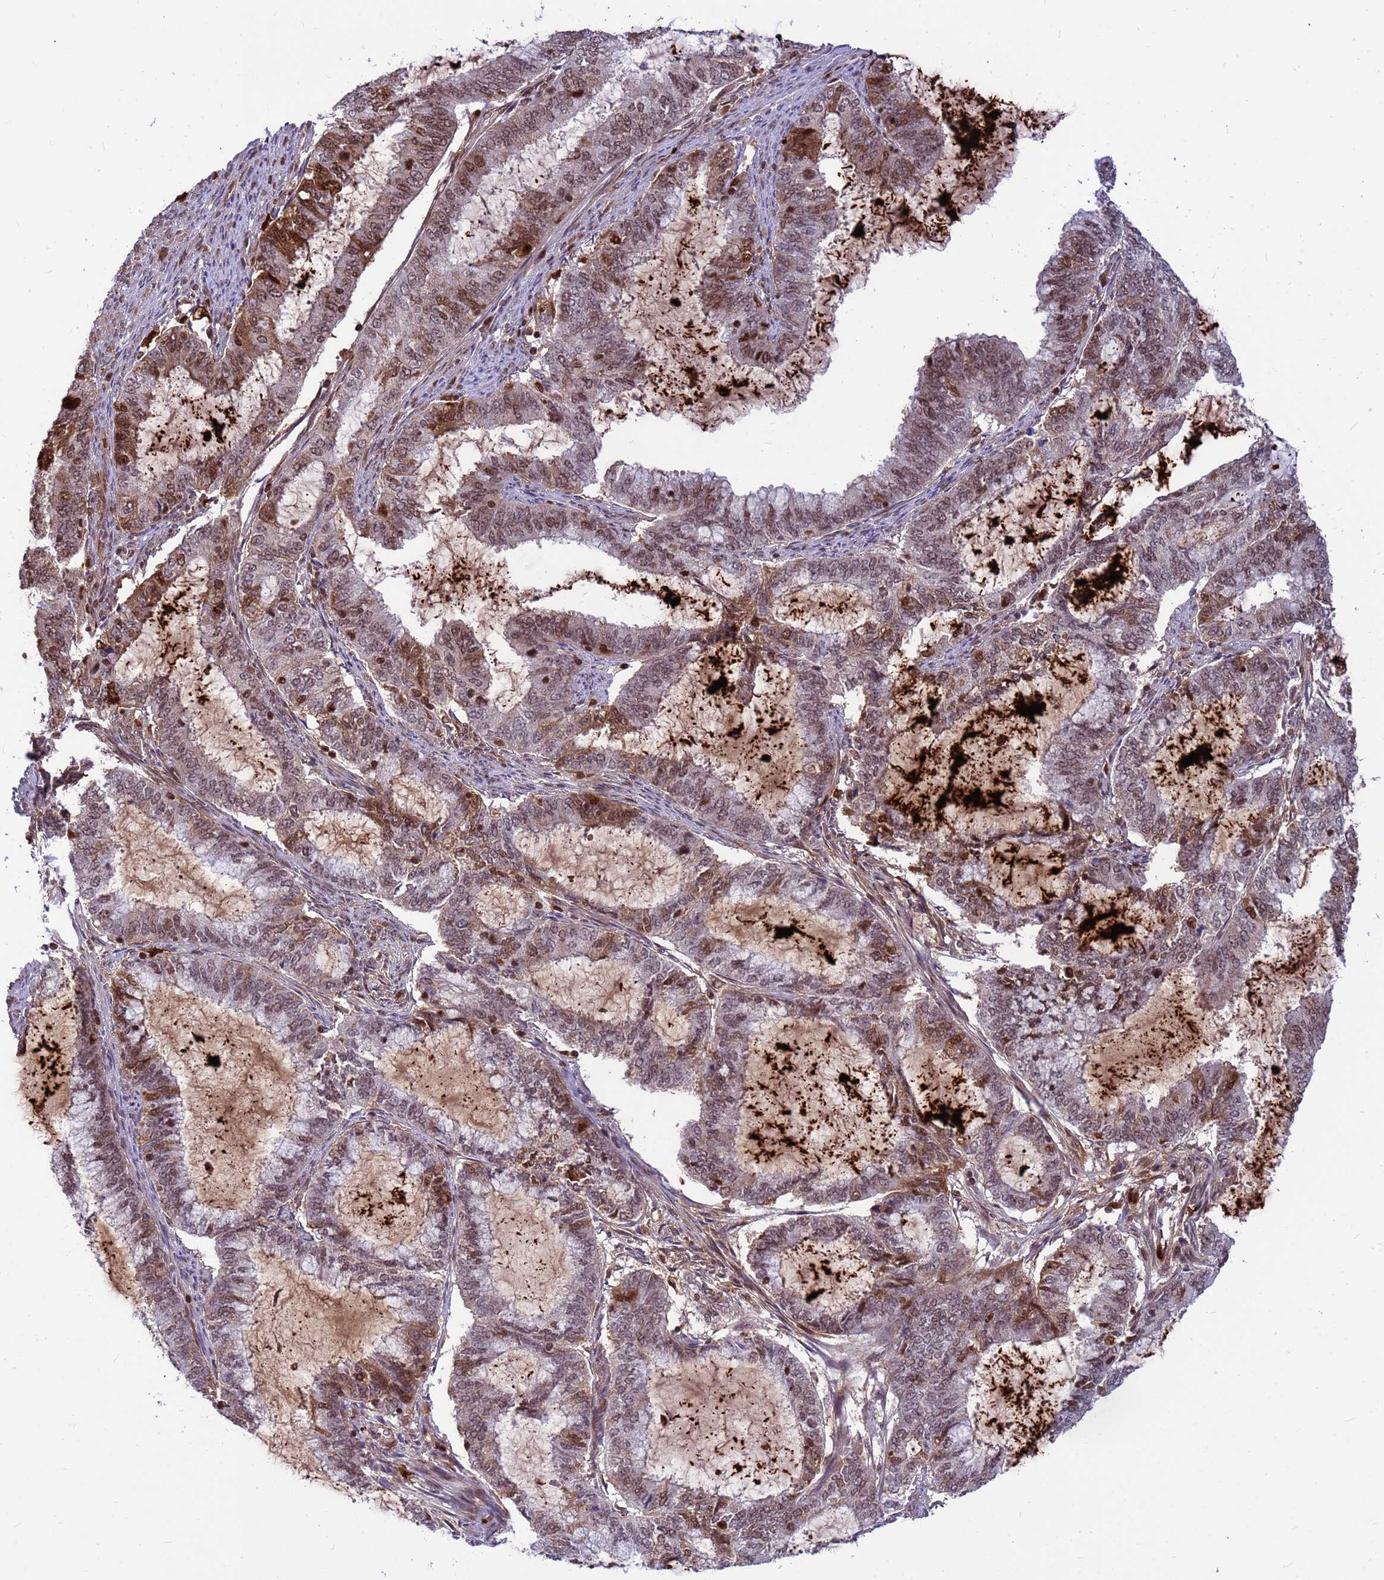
{"staining": {"intensity": "moderate", "quantity": "25%-75%", "location": "cytoplasmic/membranous,nuclear"}, "tissue": "endometrial cancer", "cell_type": "Tumor cells", "image_type": "cancer", "snomed": [{"axis": "morphology", "description": "Adenocarcinoma, NOS"}, {"axis": "topography", "description": "Endometrium"}], "caption": "This is a histology image of immunohistochemistry (IHC) staining of endometrial cancer (adenocarcinoma), which shows moderate staining in the cytoplasmic/membranous and nuclear of tumor cells.", "gene": "ORM1", "patient": {"sex": "female", "age": 51}}